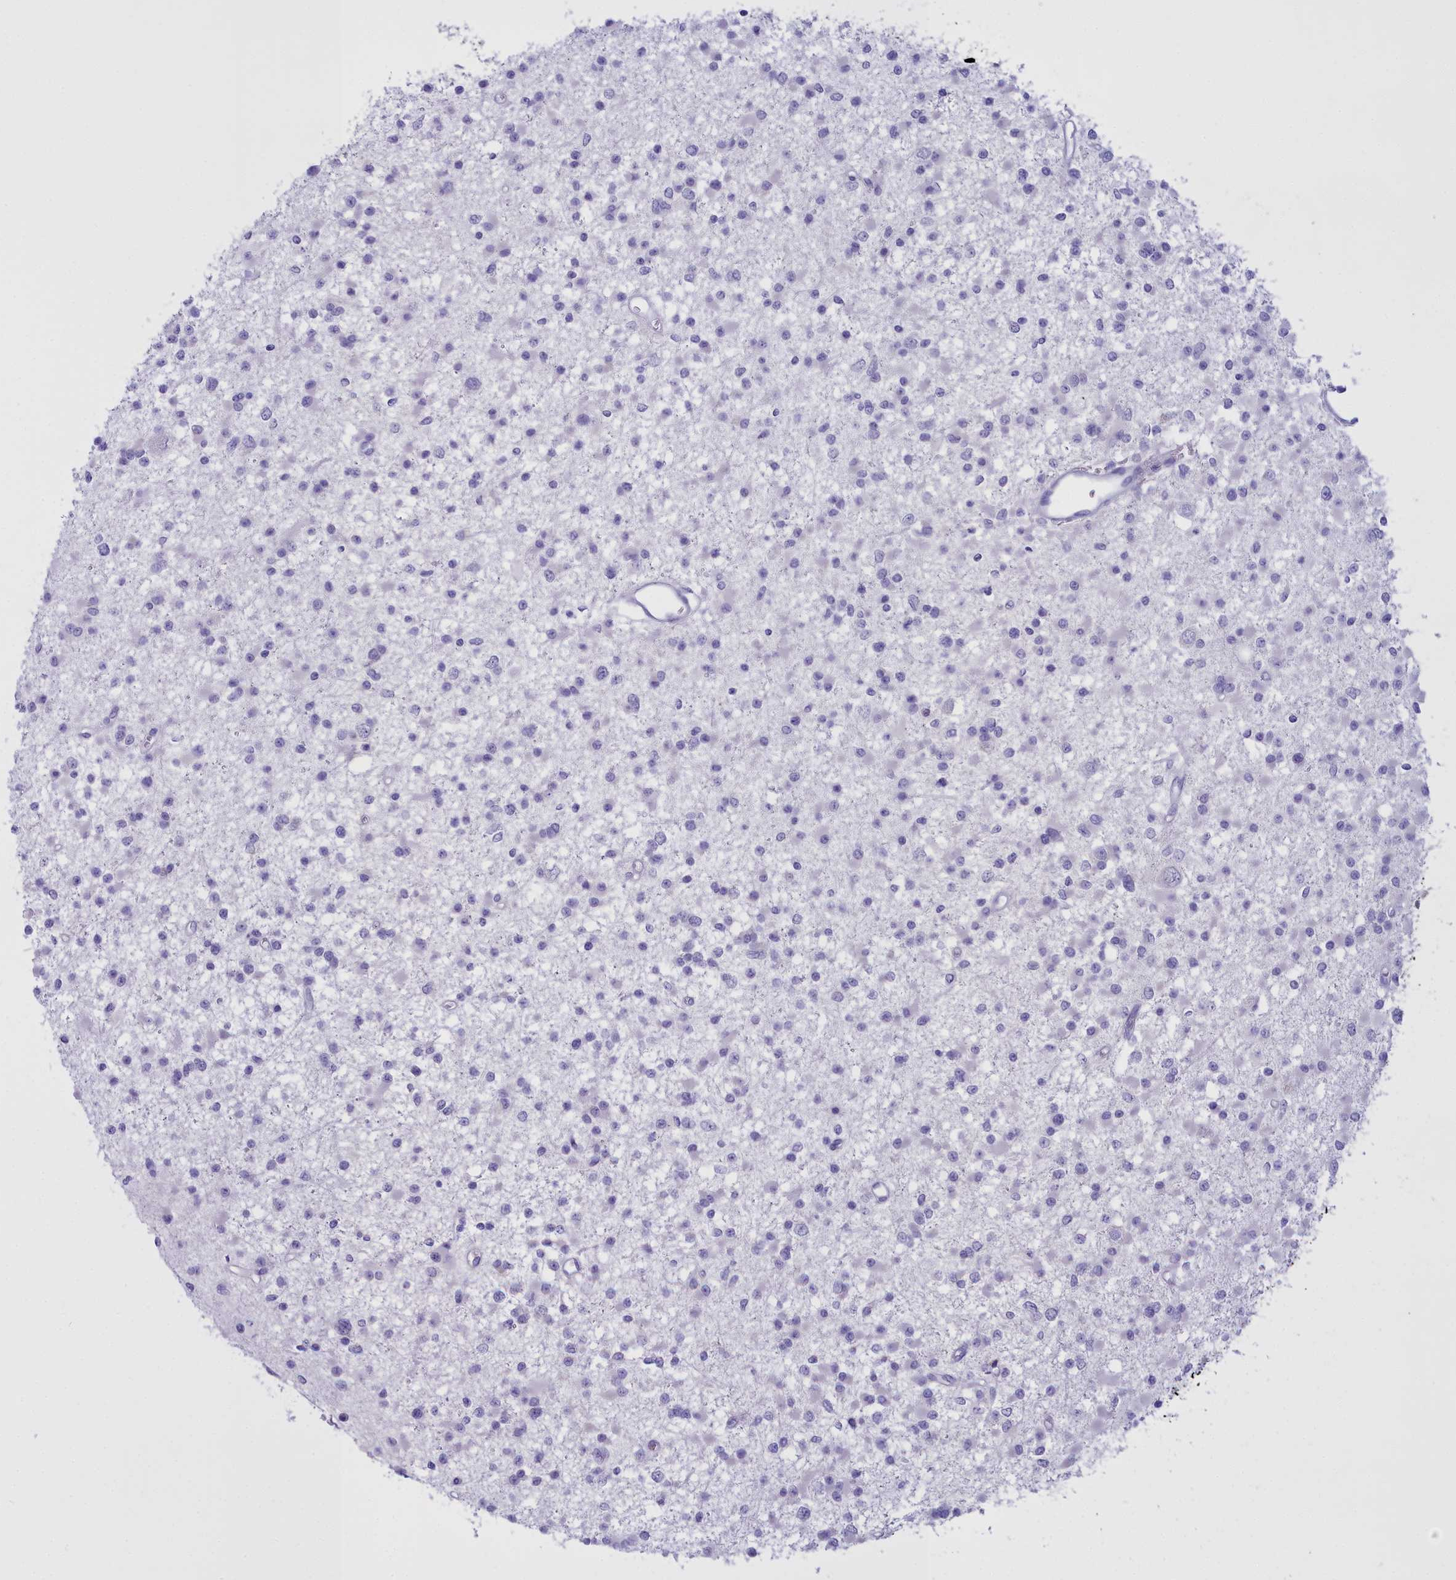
{"staining": {"intensity": "negative", "quantity": "none", "location": "none"}, "tissue": "glioma", "cell_type": "Tumor cells", "image_type": "cancer", "snomed": [{"axis": "morphology", "description": "Glioma, malignant, Low grade"}, {"axis": "topography", "description": "Brain"}], "caption": "This is an IHC histopathology image of glioma. There is no expression in tumor cells.", "gene": "CD5", "patient": {"sex": "female", "age": 22}}